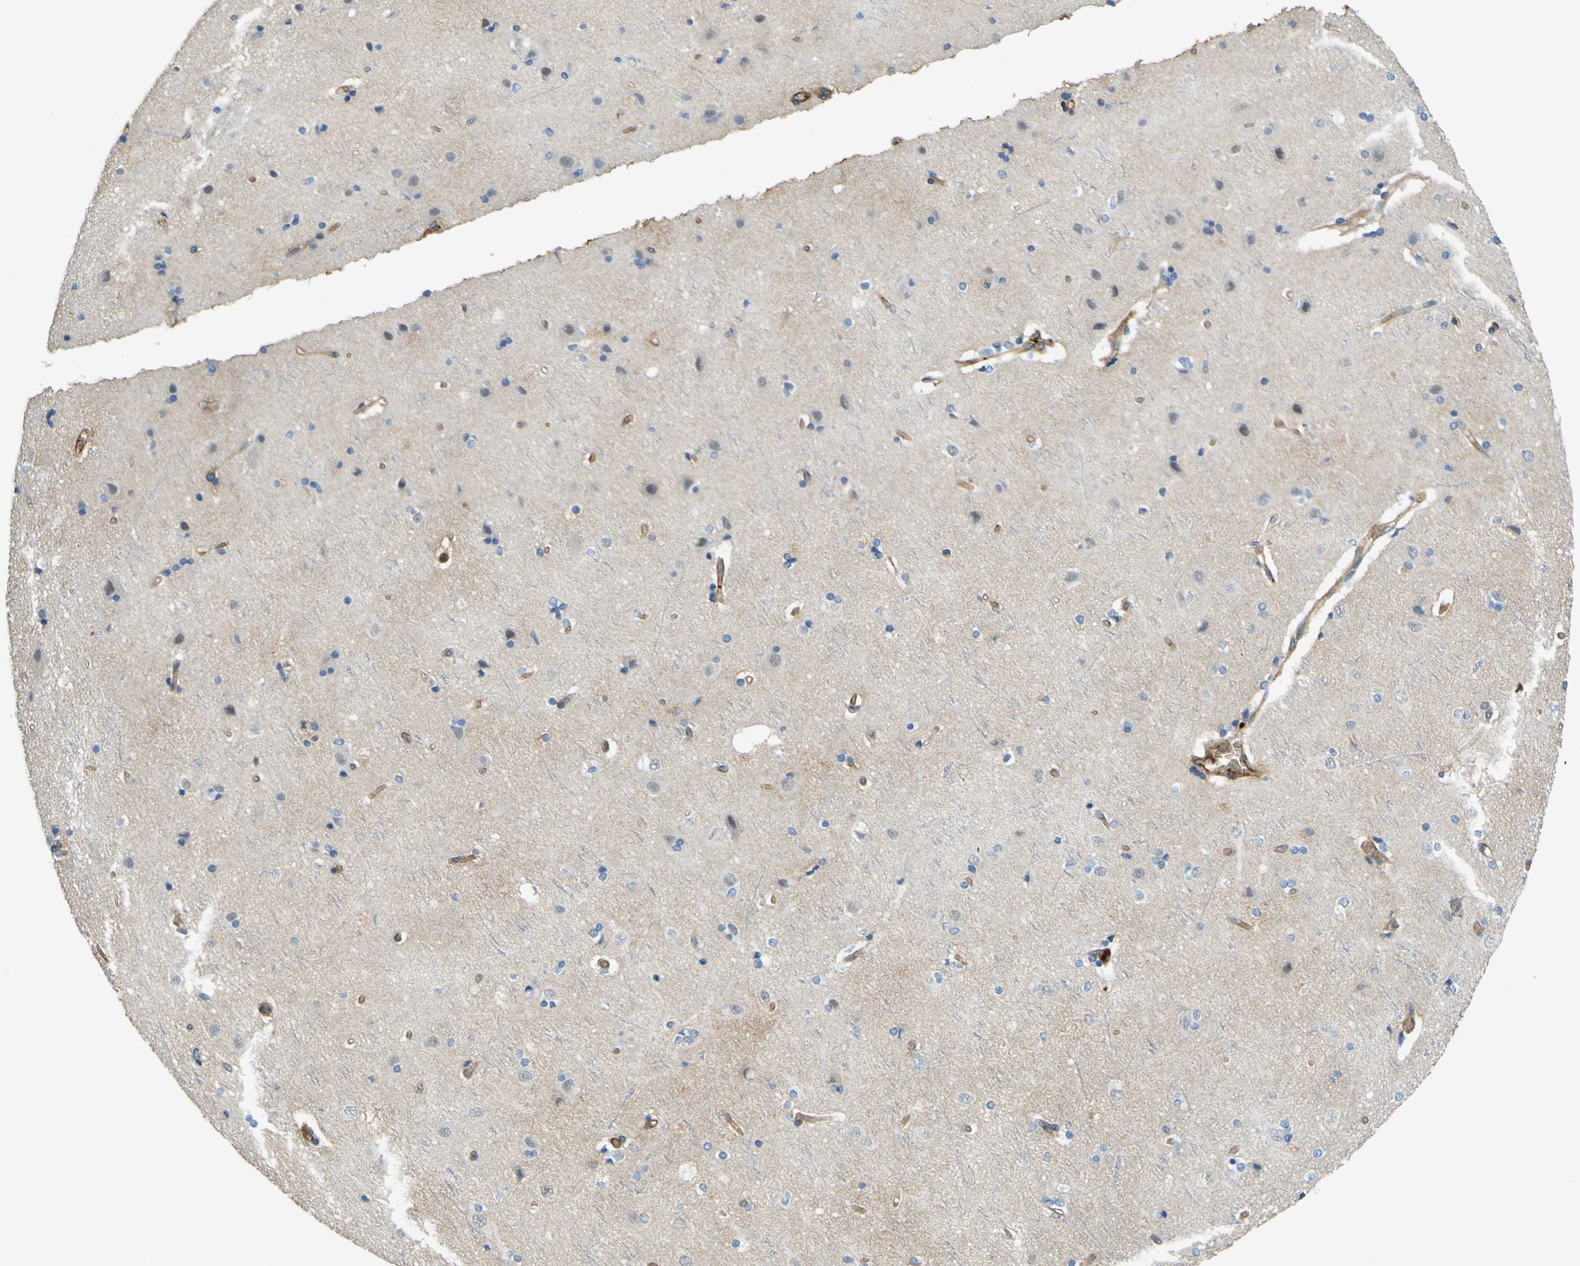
{"staining": {"intensity": "moderate", "quantity": ">75%", "location": "cytoplasmic/membranous"}, "tissue": "cerebral cortex", "cell_type": "Endothelial cells", "image_type": "normal", "snomed": [{"axis": "morphology", "description": "Normal tissue, NOS"}, {"axis": "topography", "description": "Cerebral cortex"}], "caption": "Cerebral cortex stained for a protein (brown) exhibits moderate cytoplasmic/membranous positive expression in approximately >75% of endothelial cells.", "gene": "PLXDC1", "patient": {"sex": "female", "age": 54}}